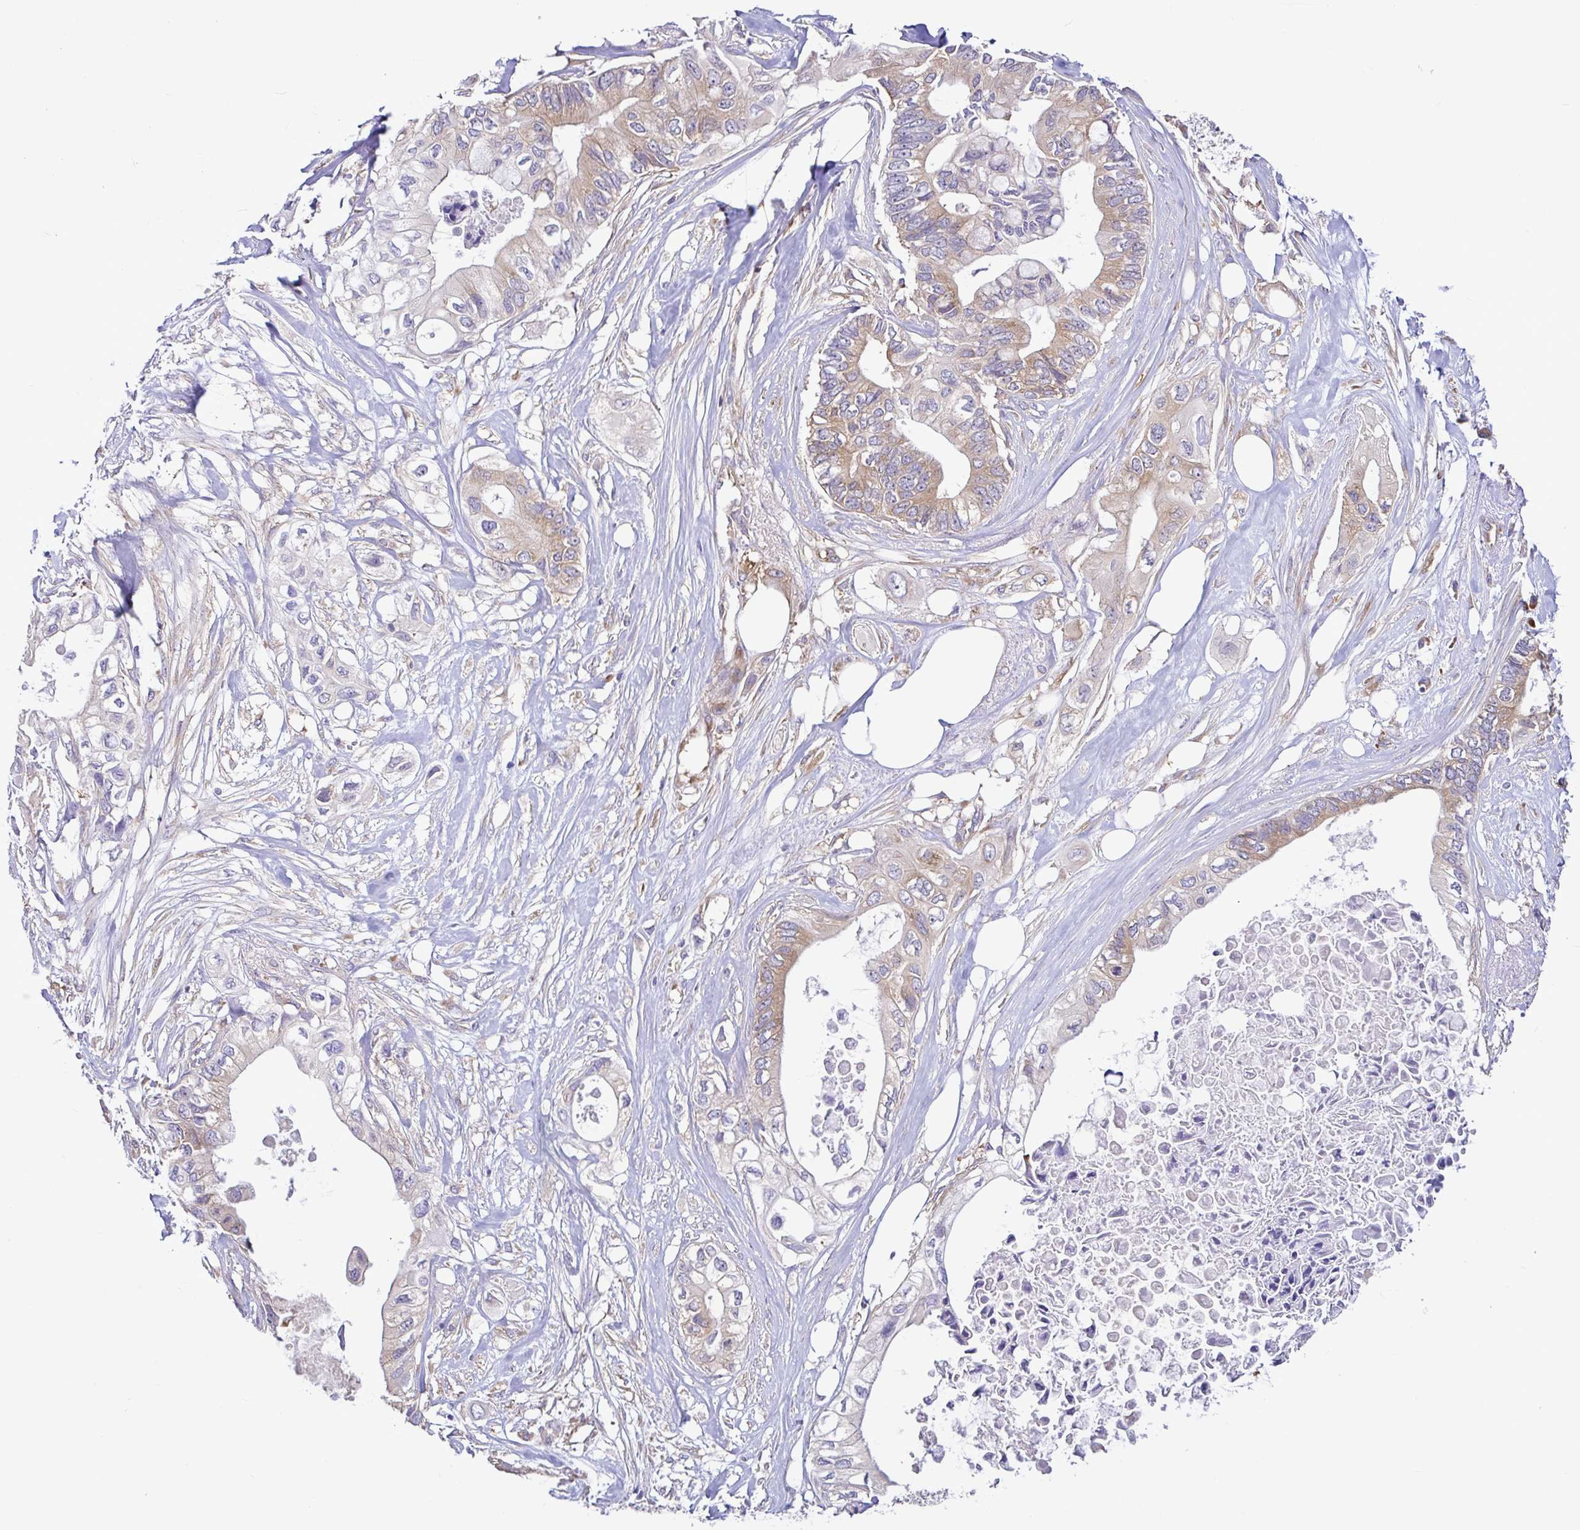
{"staining": {"intensity": "weak", "quantity": "25%-75%", "location": "cytoplasmic/membranous"}, "tissue": "pancreatic cancer", "cell_type": "Tumor cells", "image_type": "cancer", "snomed": [{"axis": "morphology", "description": "Adenocarcinoma, NOS"}, {"axis": "topography", "description": "Pancreas"}], "caption": "Brown immunohistochemical staining in pancreatic adenocarcinoma exhibits weak cytoplasmic/membranous positivity in about 25%-75% of tumor cells. (DAB IHC, brown staining for protein, blue staining for nuclei).", "gene": "LARS1", "patient": {"sex": "female", "age": 63}}